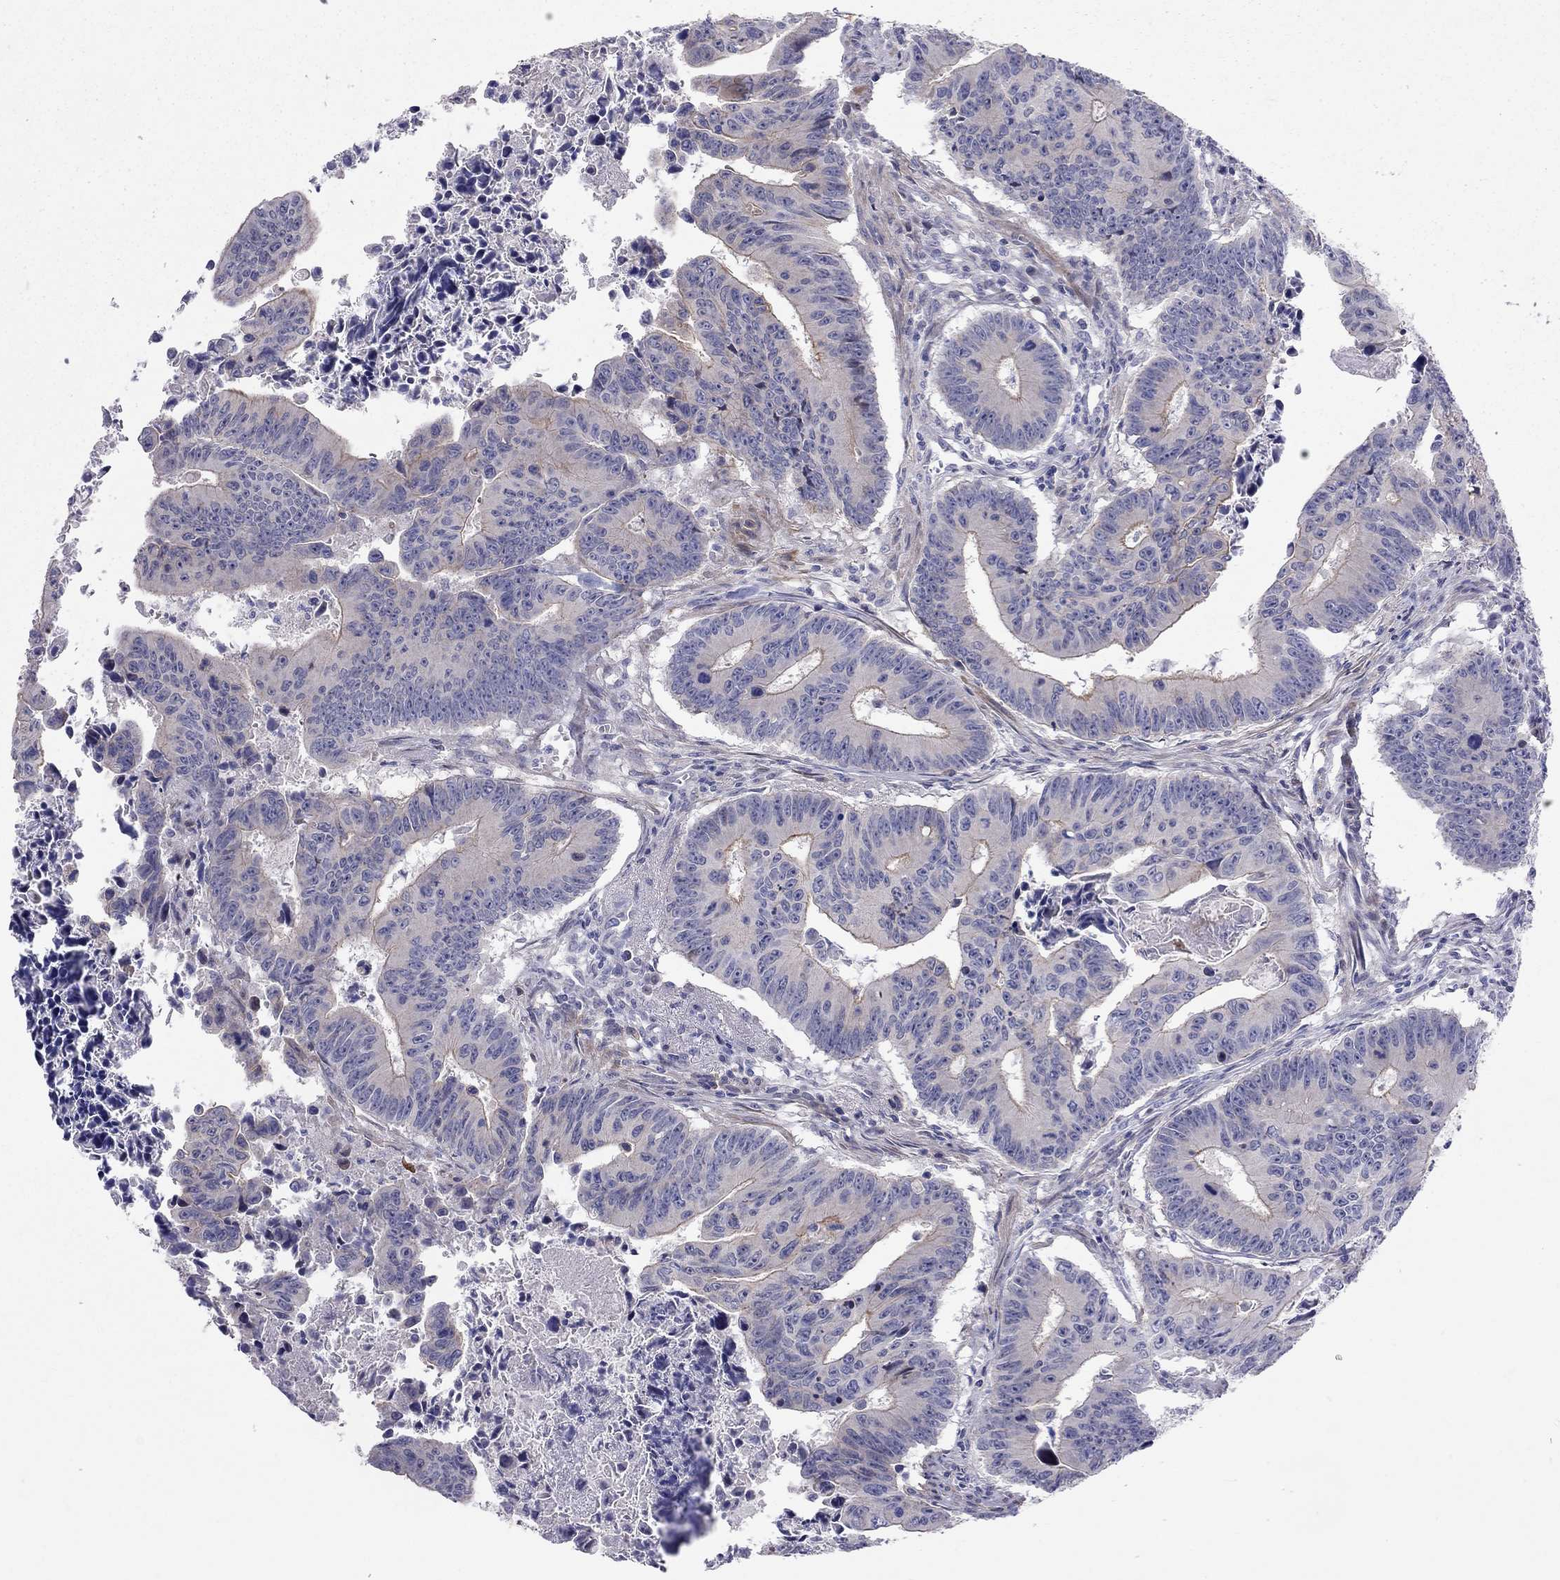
{"staining": {"intensity": "moderate", "quantity": "<25%", "location": "cytoplasmic/membranous"}, "tissue": "colorectal cancer", "cell_type": "Tumor cells", "image_type": "cancer", "snomed": [{"axis": "morphology", "description": "Adenocarcinoma, NOS"}, {"axis": "topography", "description": "Colon"}], "caption": "Human colorectal adenocarcinoma stained with a protein marker shows moderate staining in tumor cells.", "gene": "SYTL2", "patient": {"sex": "female", "age": 87}}